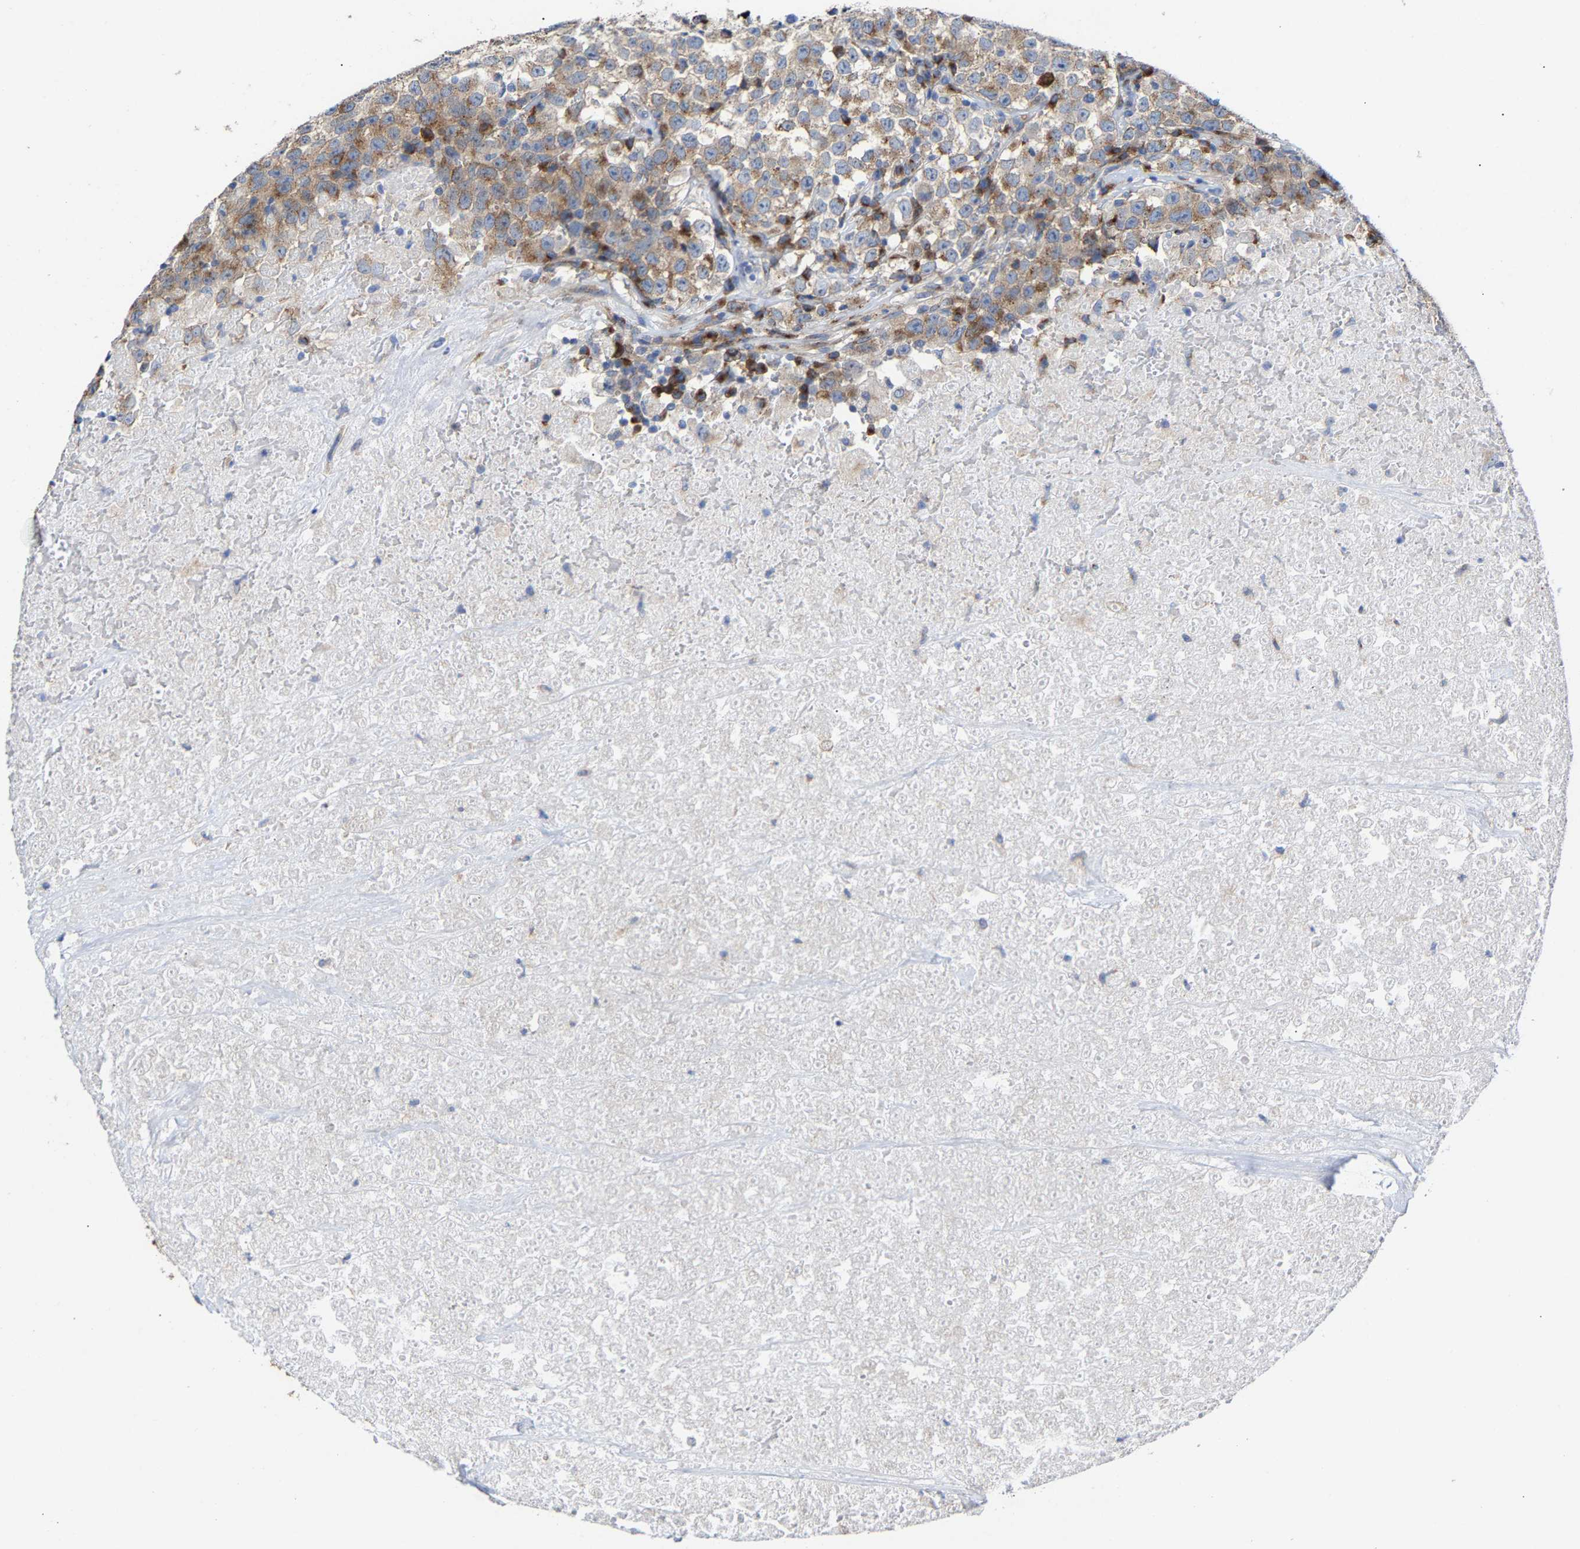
{"staining": {"intensity": "moderate", "quantity": "25%-75%", "location": "cytoplasmic/membranous"}, "tissue": "testis cancer", "cell_type": "Tumor cells", "image_type": "cancer", "snomed": [{"axis": "morphology", "description": "Seminoma, NOS"}, {"axis": "topography", "description": "Testis"}], "caption": "Immunohistochemistry (IHC) image of neoplastic tissue: human testis cancer stained using IHC shows medium levels of moderate protein expression localized specifically in the cytoplasmic/membranous of tumor cells, appearing as a cytoplasmic/membranous brown color.", "gene": "PPP1R15A", "patient": {"sex": "male", "age": 22}}